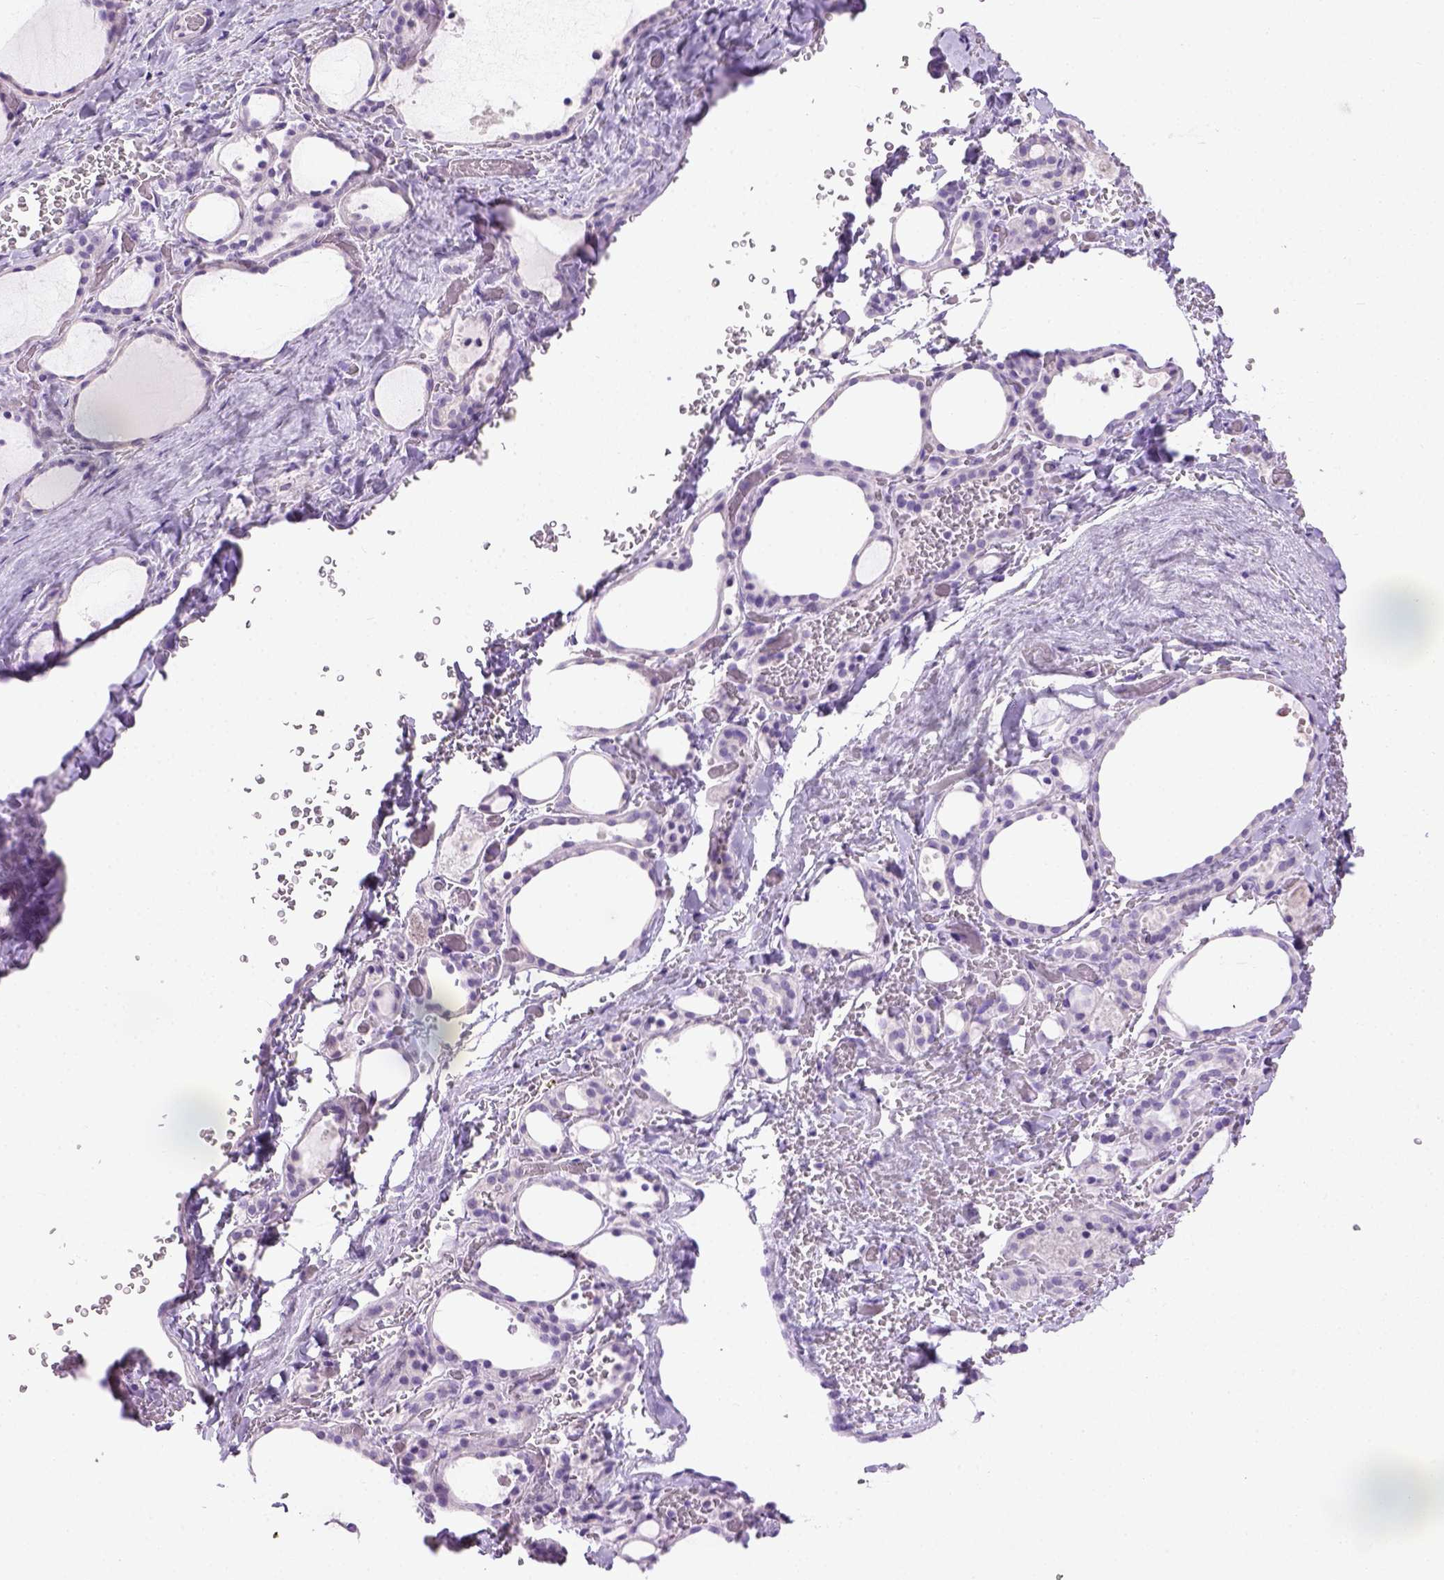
{"staining": {"intensity": "negative", "quantity": "none", "location": "none"}, "tissue": "thyroid gland", "cell_type": "Glandular cells", "image_type": "normal", "snomed": [{"axis": "morphology", "description": "Normal tissue, NOS"}, {"axis": "topography", "description": "Thyroid gland"}], "caption": "This is a photomicrograph of IHC staining of normal thyroid gland, which shows no staining in glandular cells. The staining was performed using DAB (3,3'-diaminobenzidine) to visualize the protein expression in brown, while the nuclei were stained in blue with hematoxylin (Magnification: 20x).", "gene": "CYP24A1", "patient": {"sex": "female", "age": 36}}